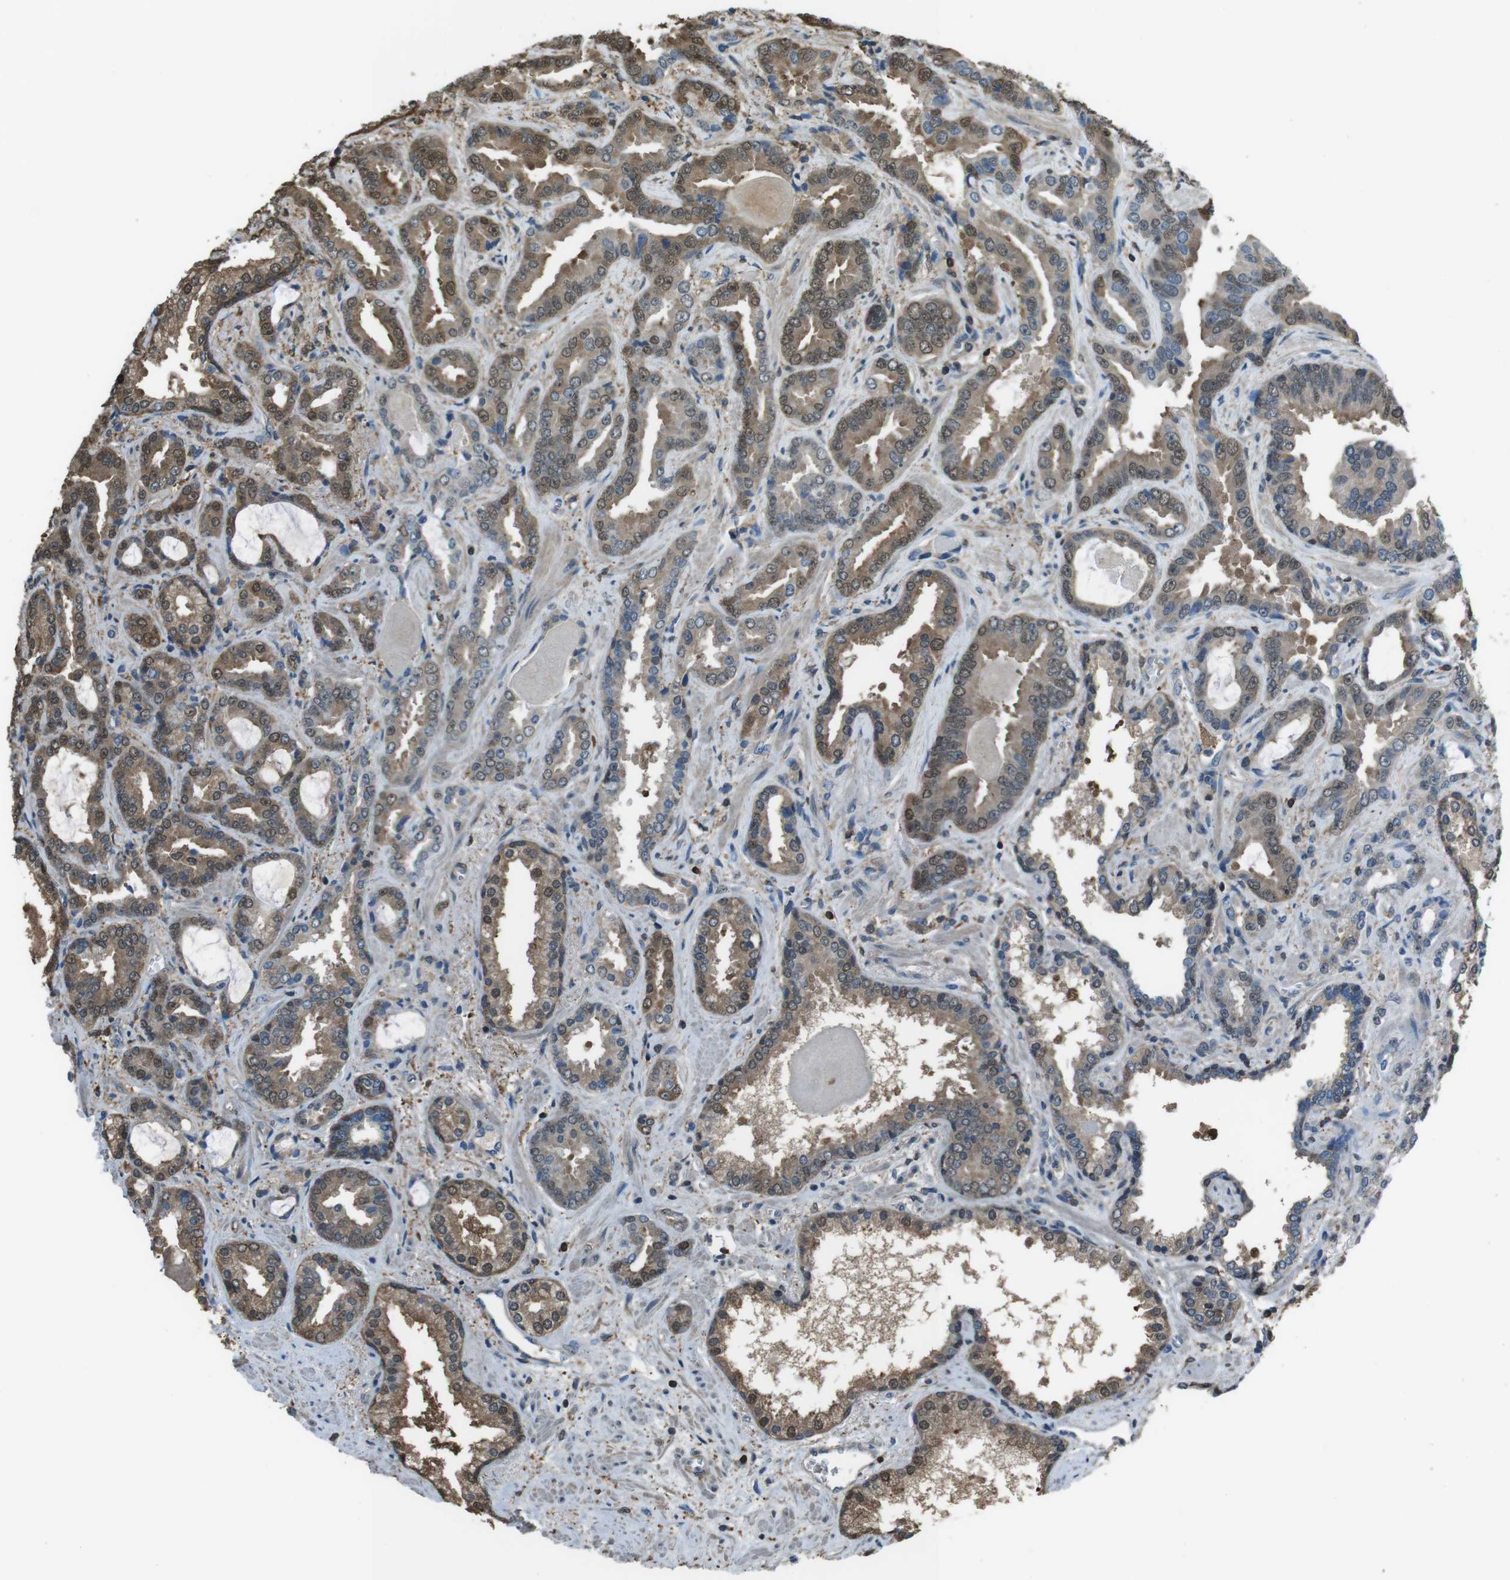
{"staining": {"intensity": "moderate", "quantity": ">75%", "location": "cytoplasmic/membranous,nuclear"}, "tissue": "prostate cancer", "cell_type": "Tumor cells", "image_type": "cancer", "snomed": [{"axis": "morphology", "description": "Adenocarcinoma, Low grade"}, {"axis": "topography", "description": "Prostate"}], "caption": "Tumor cells exhibit medium levels of moderate cytoplasmic/membranous and nuclear expression in approximately >75% of cells in prostate cancer (low-grade adenocarcinoma). Immunohistochemistry (ihc) stains the protein in brown and the nuclei are stained blue.", "gene": "TWSG1", "patient": {"sex": "male", "age": 60}}